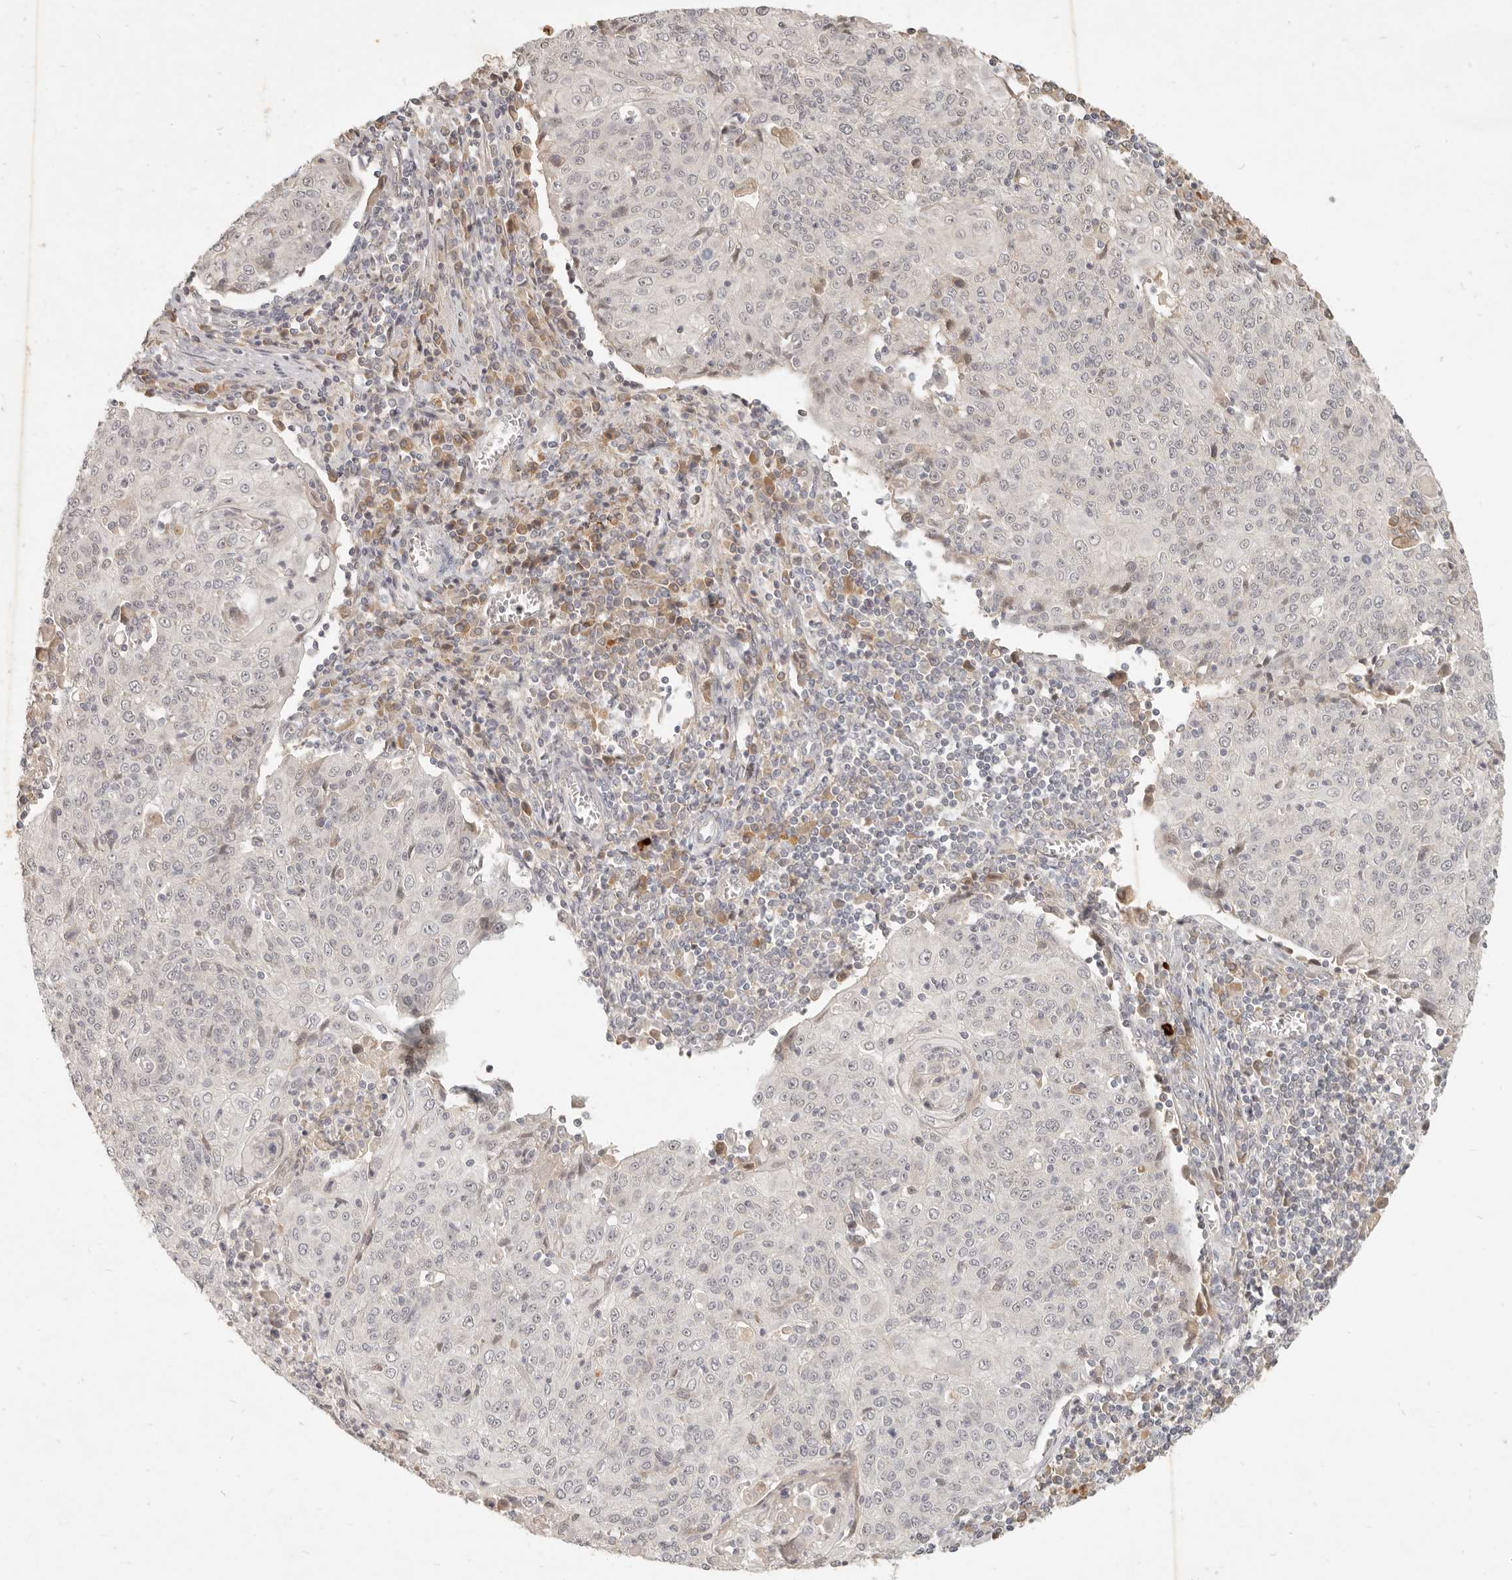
{"staining": {"intensity": "negative", "quantity": "none", "location": "none"}, "tissue": "cervical cancer", "cell_type": "Tumor cells", "image_type": "cancer", "snomed": [{"axis": "morphology", "description": "Squamous cell carcinoma, NOS"}, {"axis": "topography", "description": "Cervix"}], "caption": "Tumor cells show no significant staining in squamous cell carcinoma (cervical).", "gene": "UBXN11", "patient": {"sex": "female", "age": 48}}